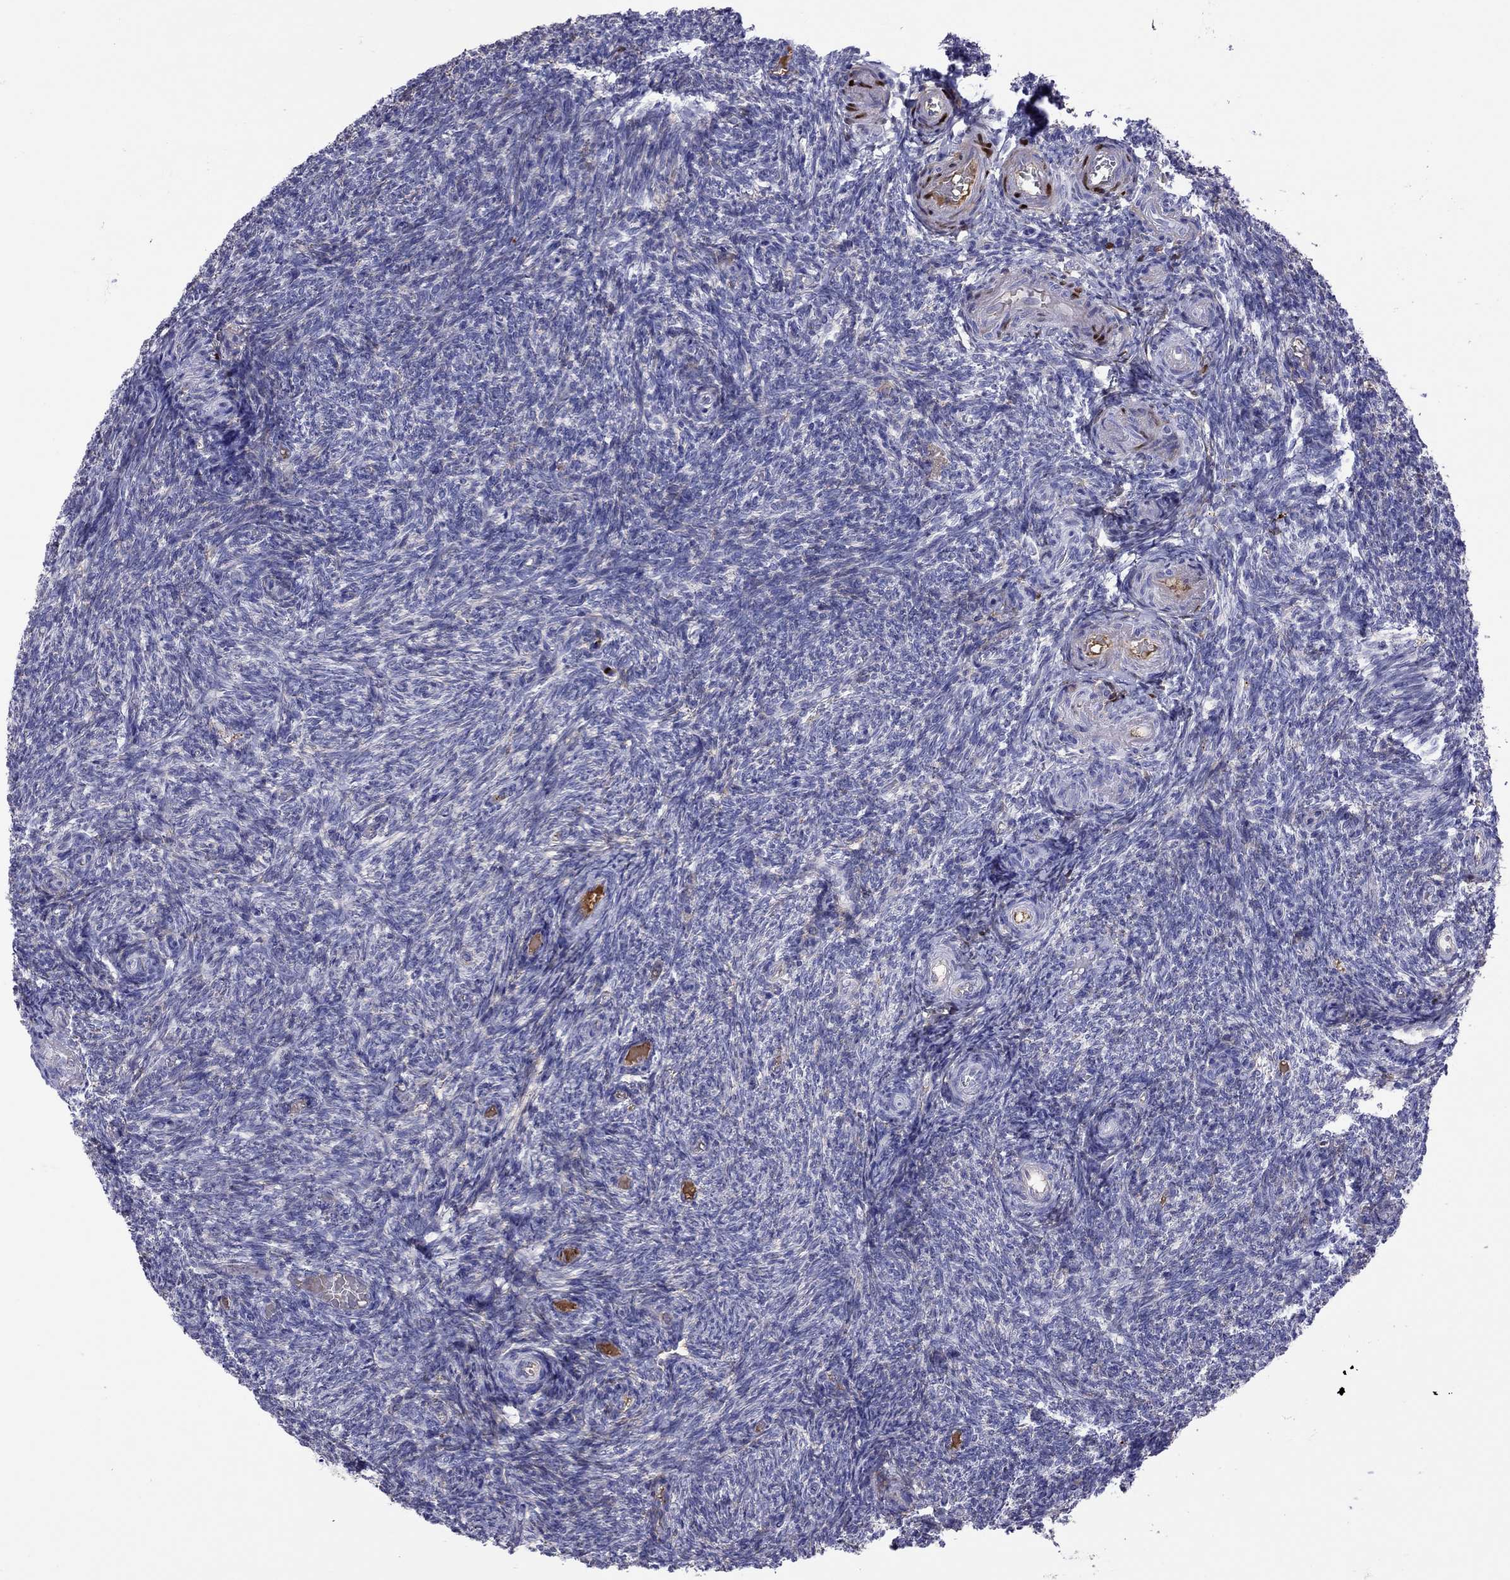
{"staining": {"intensity": "negative", "quantity": "none", "location": "none"}, "tissue": "ovary", "cell_type": "Ovarian stroma cells", "image_type": "normal", "snomed": [{"axis": "morphology", "description": "Normal tissue, NOS"}, {"axis": "topography", "description": "Ovary"}], "caption": "A high-resolution photomicrograph shows immunohistochemistry (IHC) staining of benign ovary, which reveals no significant expression in ovarian stroma cells.", "gene": "SERPINA3", "patient": {"sex": "female", "age": 39}}